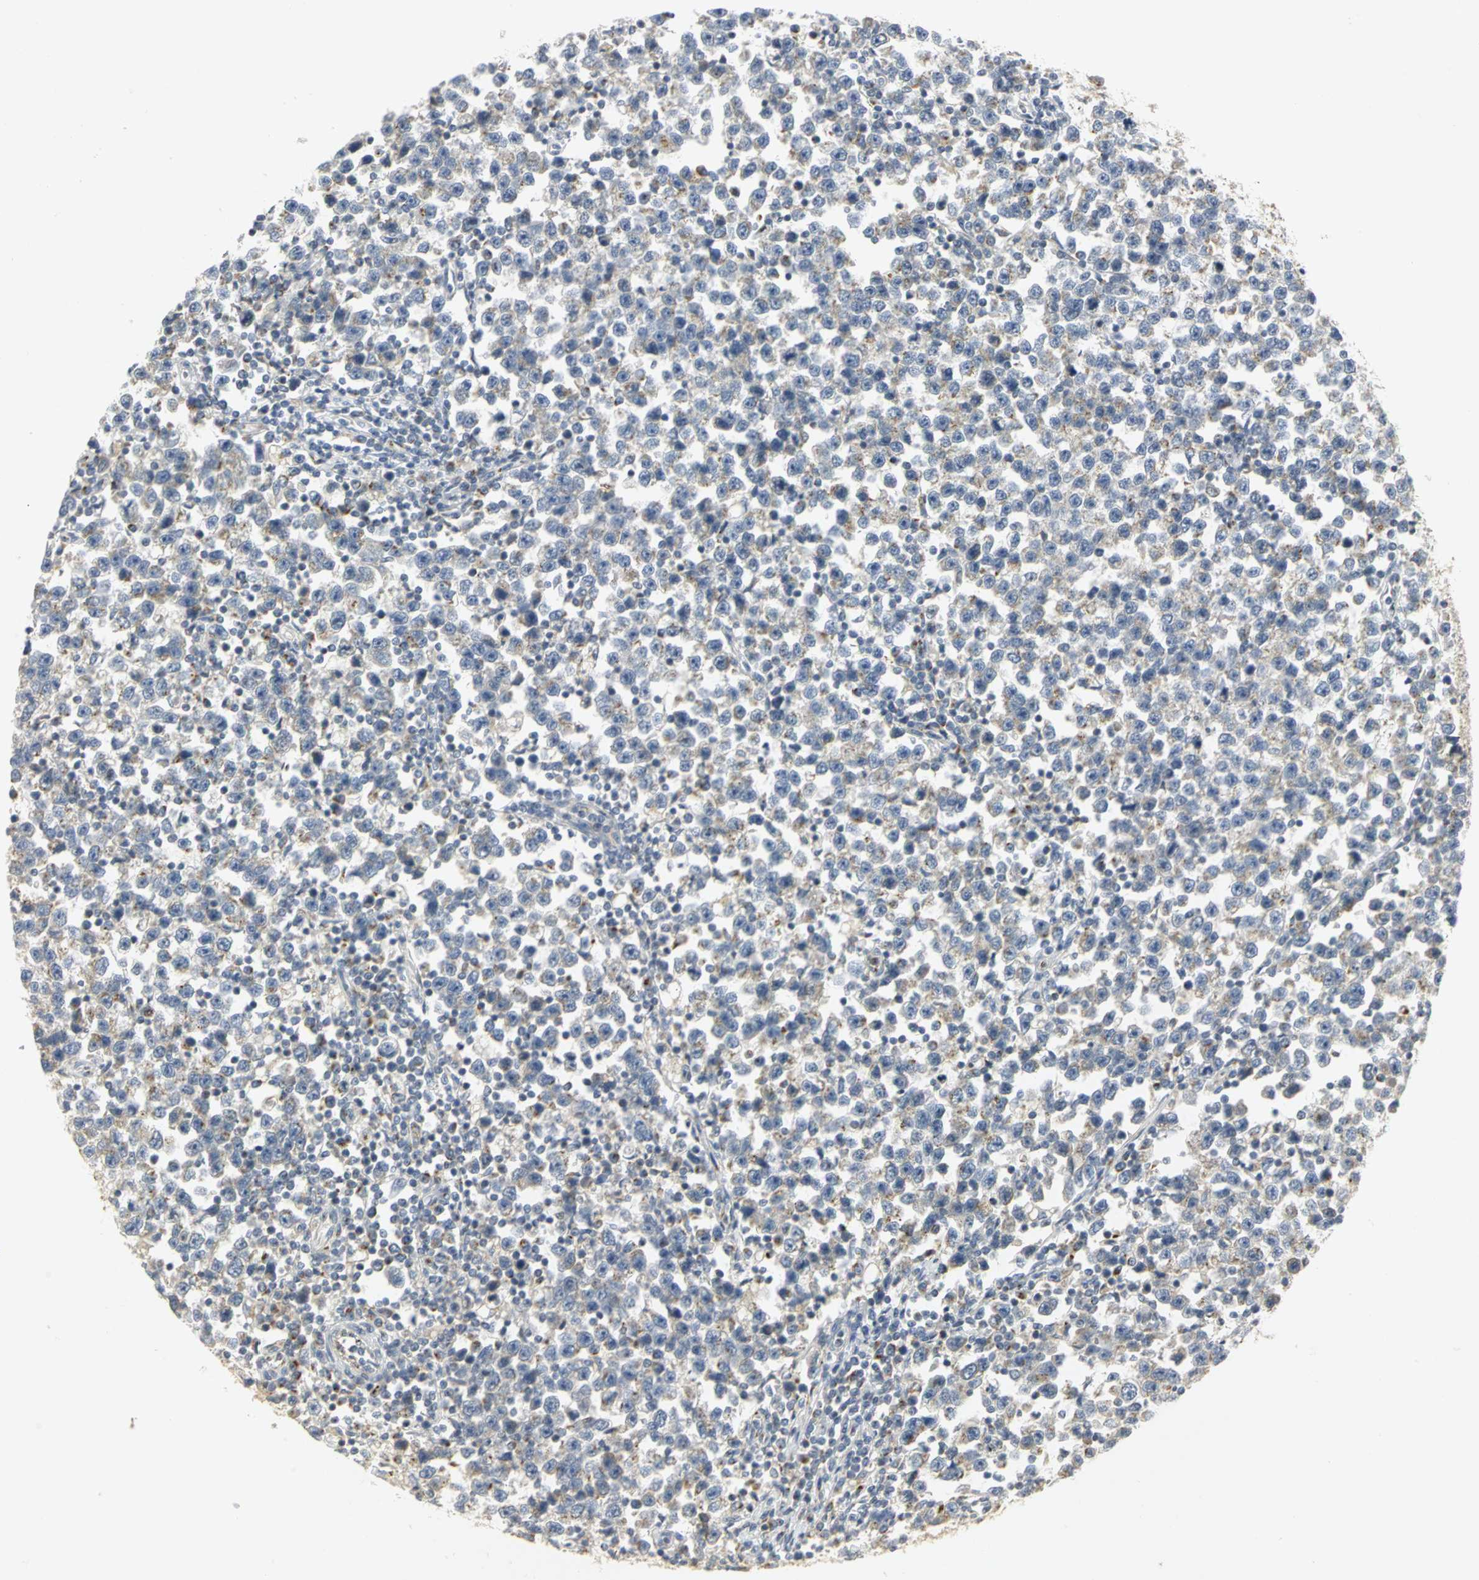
{"staining": {"intensity": "weak", "quantity": "<25%", "location": "cytoplasmic/membranous"}, "tissue": "testis cancer", "cell_type": "Tumor cells", "image_type": "cancer", "snomed": [{"axis": "morphology", "description": "Seminoma, NOS"}, {"axis": "topography", "description": "Testis"}], "caption": "This micrograph is of seminoma (testis) stained with immunohistochemistry to label a protein in brown with the nuclei are counter-stained blue. There is no positivity in tumor cells. Brightfield microscopy of immunohistochemistry (IHC) stained with DAB (brown) and hematoxylin (blue), captured at high magnification.", "gene": "TM9SF2", "patient": {"sex": "male", "age": 43}}